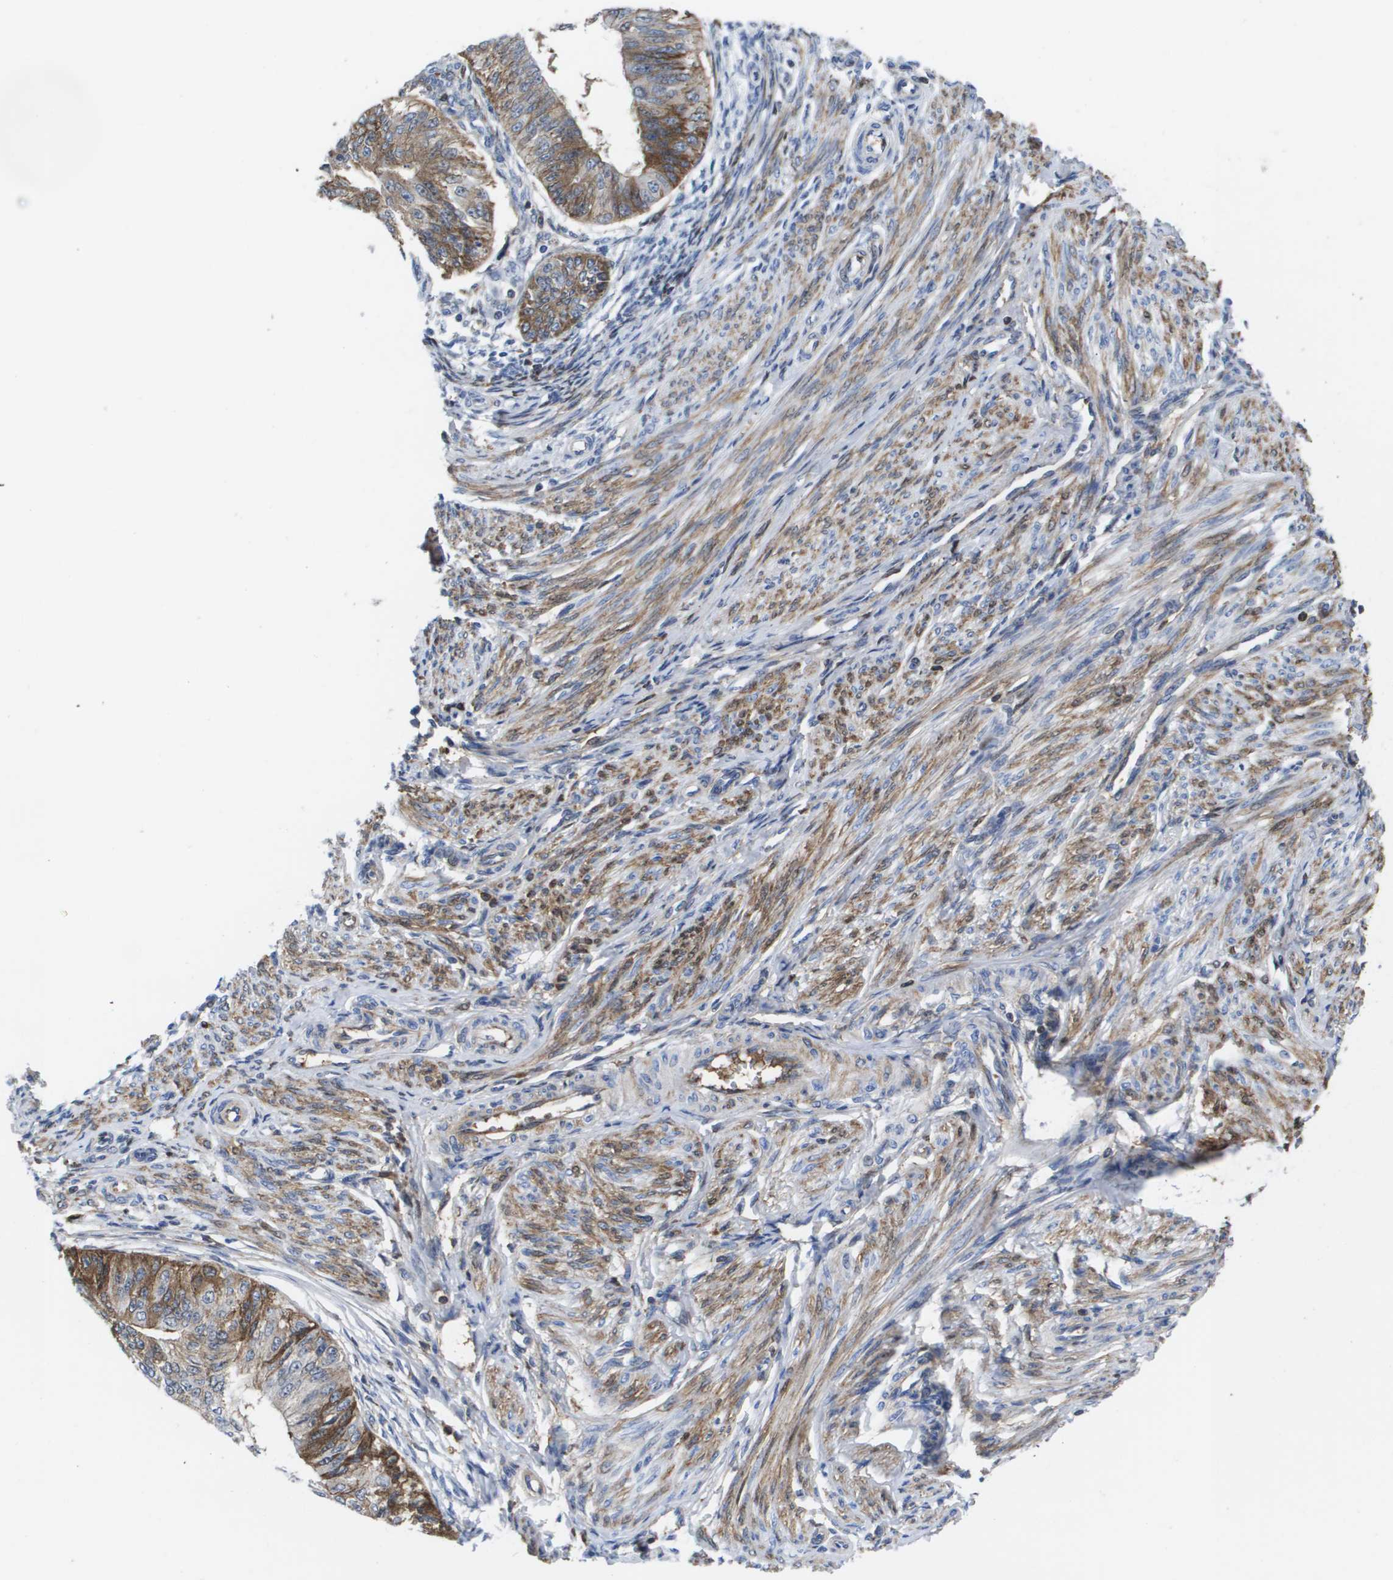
{"staining": {"intensity": "moderate", "quantity": "25%-75%", "location": "cytoplasmic/membranous"}, "tissue": "endometrial cancer", "cell_type": "Tumor cells", "image_type": "cancer", "snomed": [{"axis": "morphology", "description": "Adenocarcinoma, NOS"}, {"axis": "topography", "description": "Endometrium"}], "caption": "The micrograph exhibits immunohistochemical staining of adenocarcinoma (endometrial). There is moderate cytoplasmic/membranous positivity is identified in about 25%-75% of tumor cells. (brown staining indicates protein expression, while blue staining denotes nuclei).", "gene": "SERPINC1", "patient": {"sex": "female", "age": 32}}